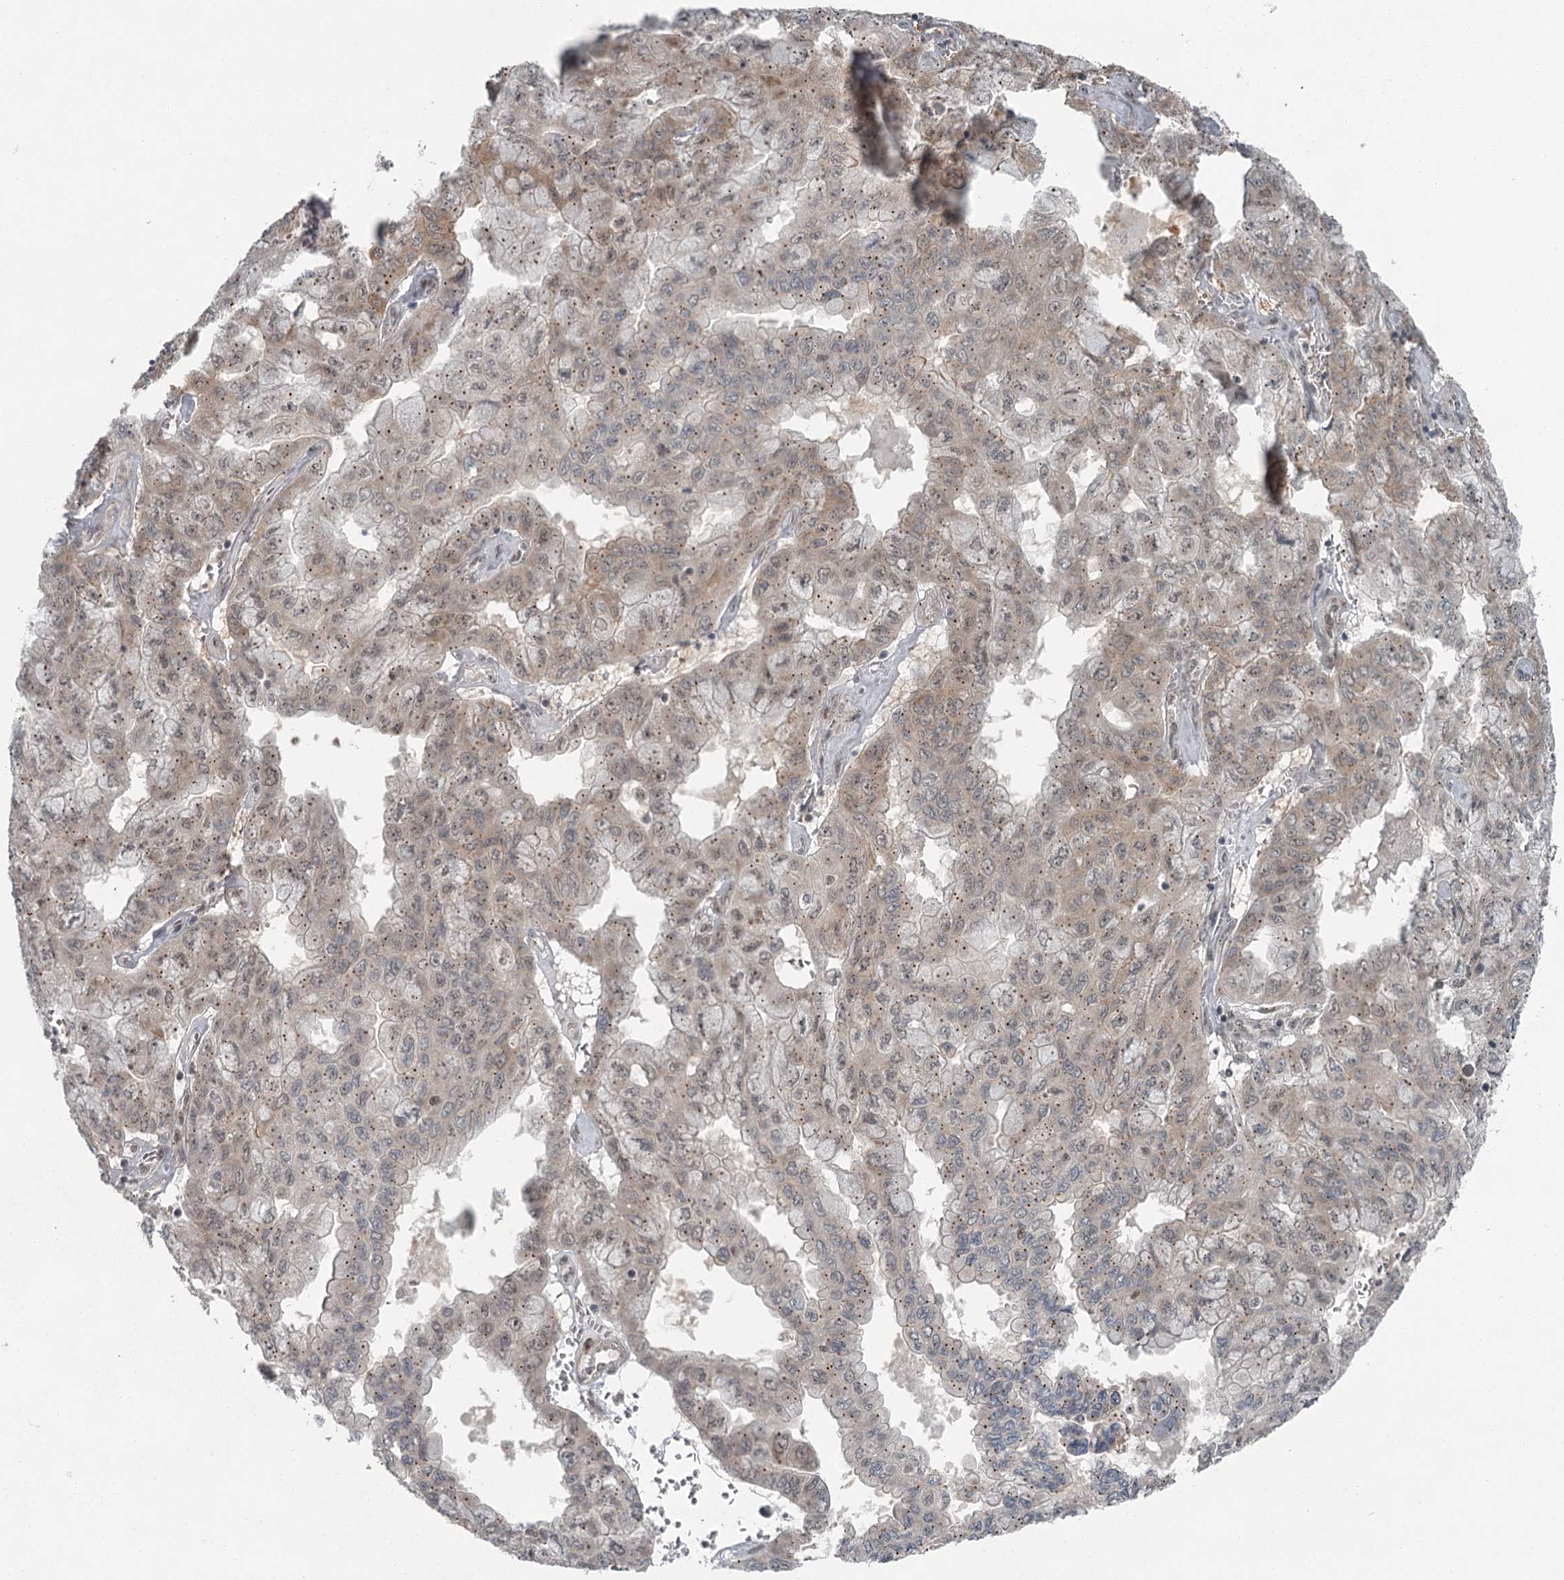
{"staining": {"intensity": "weak", "quantity": "25%-75%", "location": "cytoplasmic/membranous"}, "tissue": "pancreatic cancer", "cell_type": "Tumor cells", "image_type": "cancer", "snomed": [{"axis": "morphology", "description": "Adenocarcinoma, NOS"}, {"axis": "topography", "description": "Pancreas"}], "caption": "Pancreatic adenocarcinoma was stained to show a protein in brown. There is low levels of weak cytoplasmic/membranous positivity in approximately 25%-75% of tumor cells.", "gene": "EXOSC1", "patient": {"sex": "male", "age": 51}}